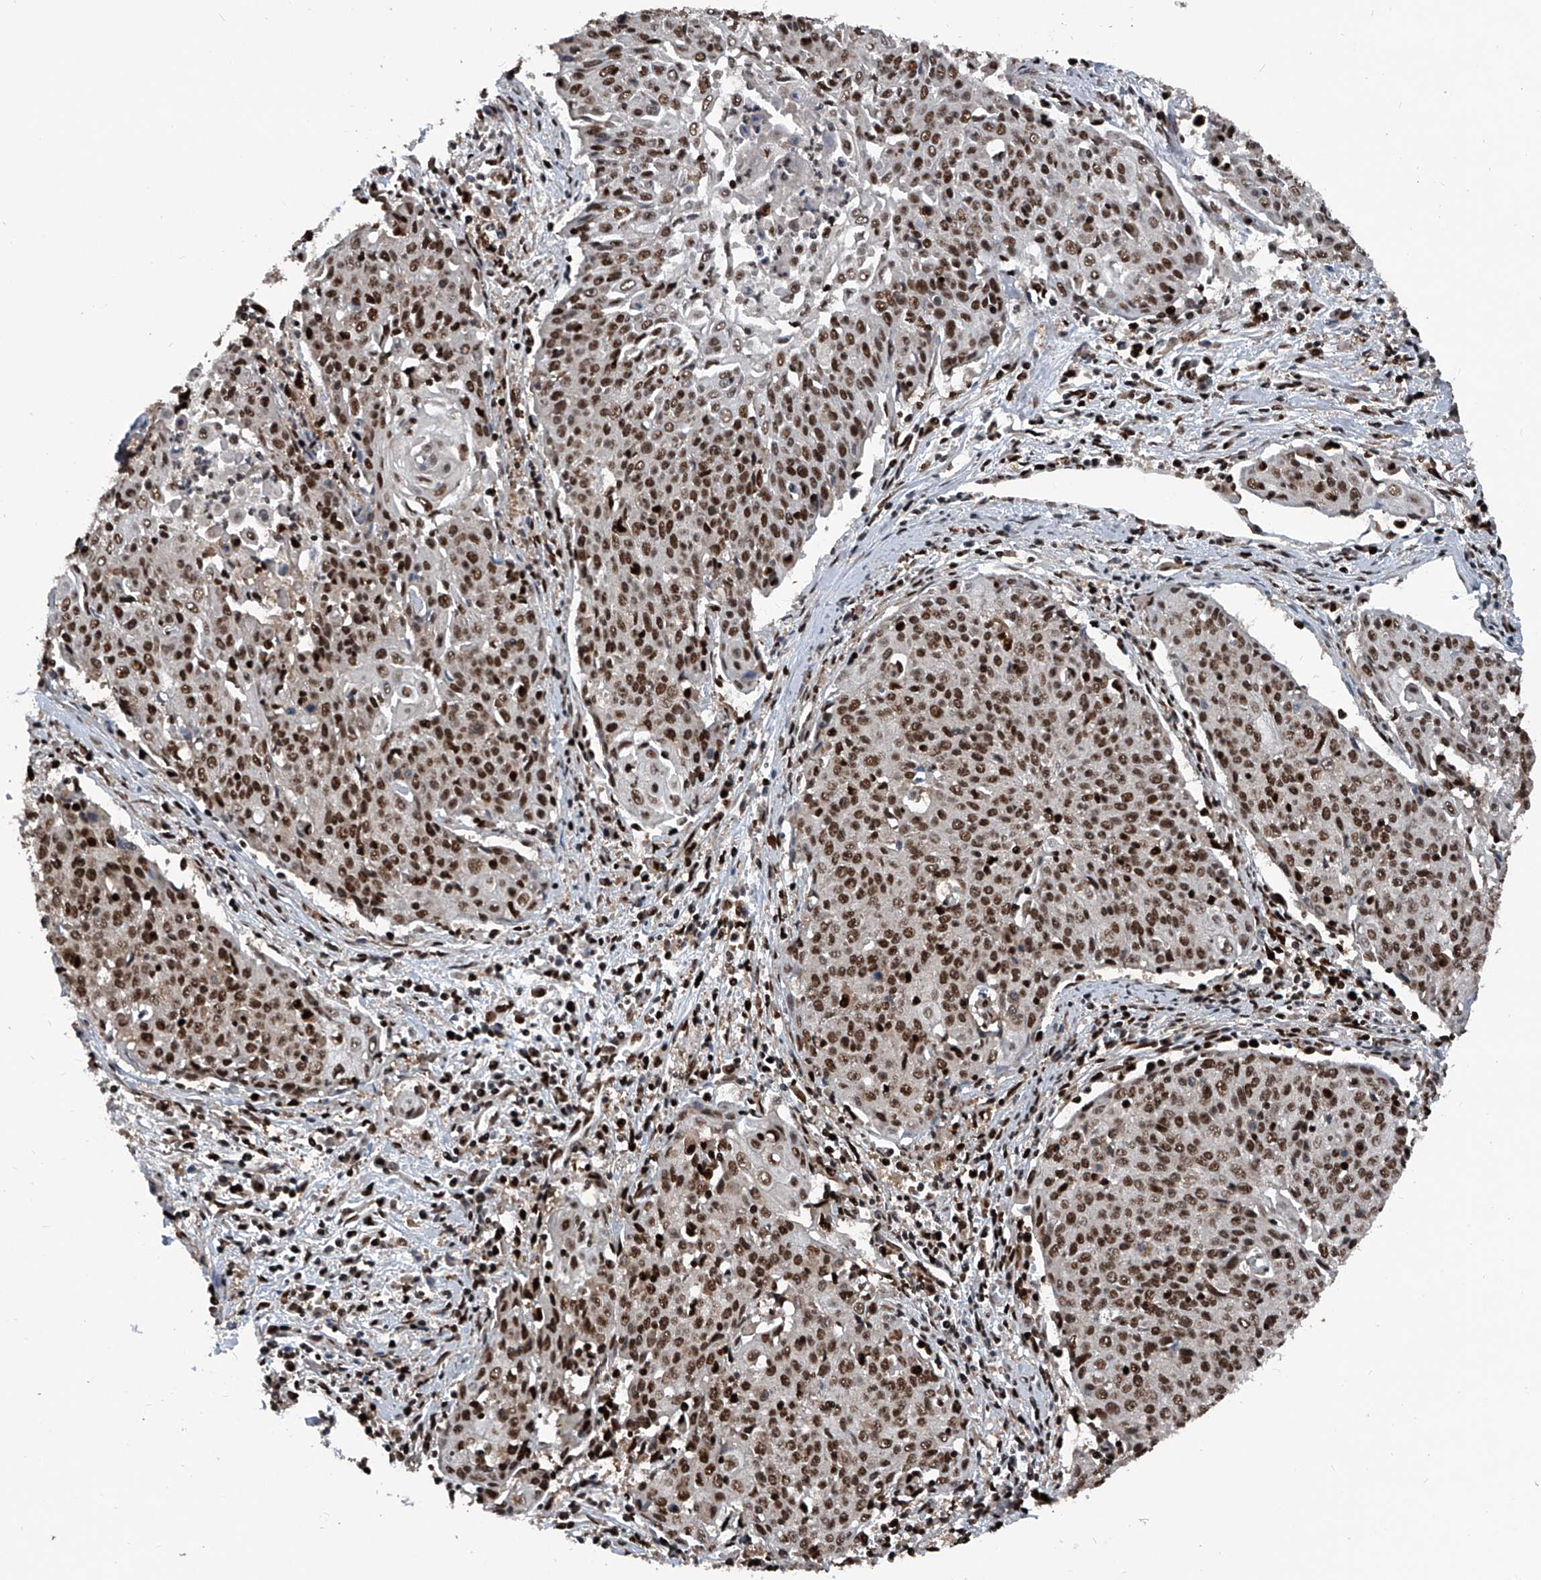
{"staining": {"intensity": "moderate", "quantity": ">75%", "location": "nuclear"}, "tissue": "cervical cancer", "cell_type": "Tumor cells", "image_type": "cancer", "snomed": [{"axis": "morphology", "description": "Squamous cell carcinoma, NOS"}, {"axis": "topography", "description": "Cervix"}], "caption": "Cervical cancer stained for a protein exhibits moderate nuclear positivity in tumor cells.", "gene": "FKBP5", "patient": {"sex": "female", "age": 48}}